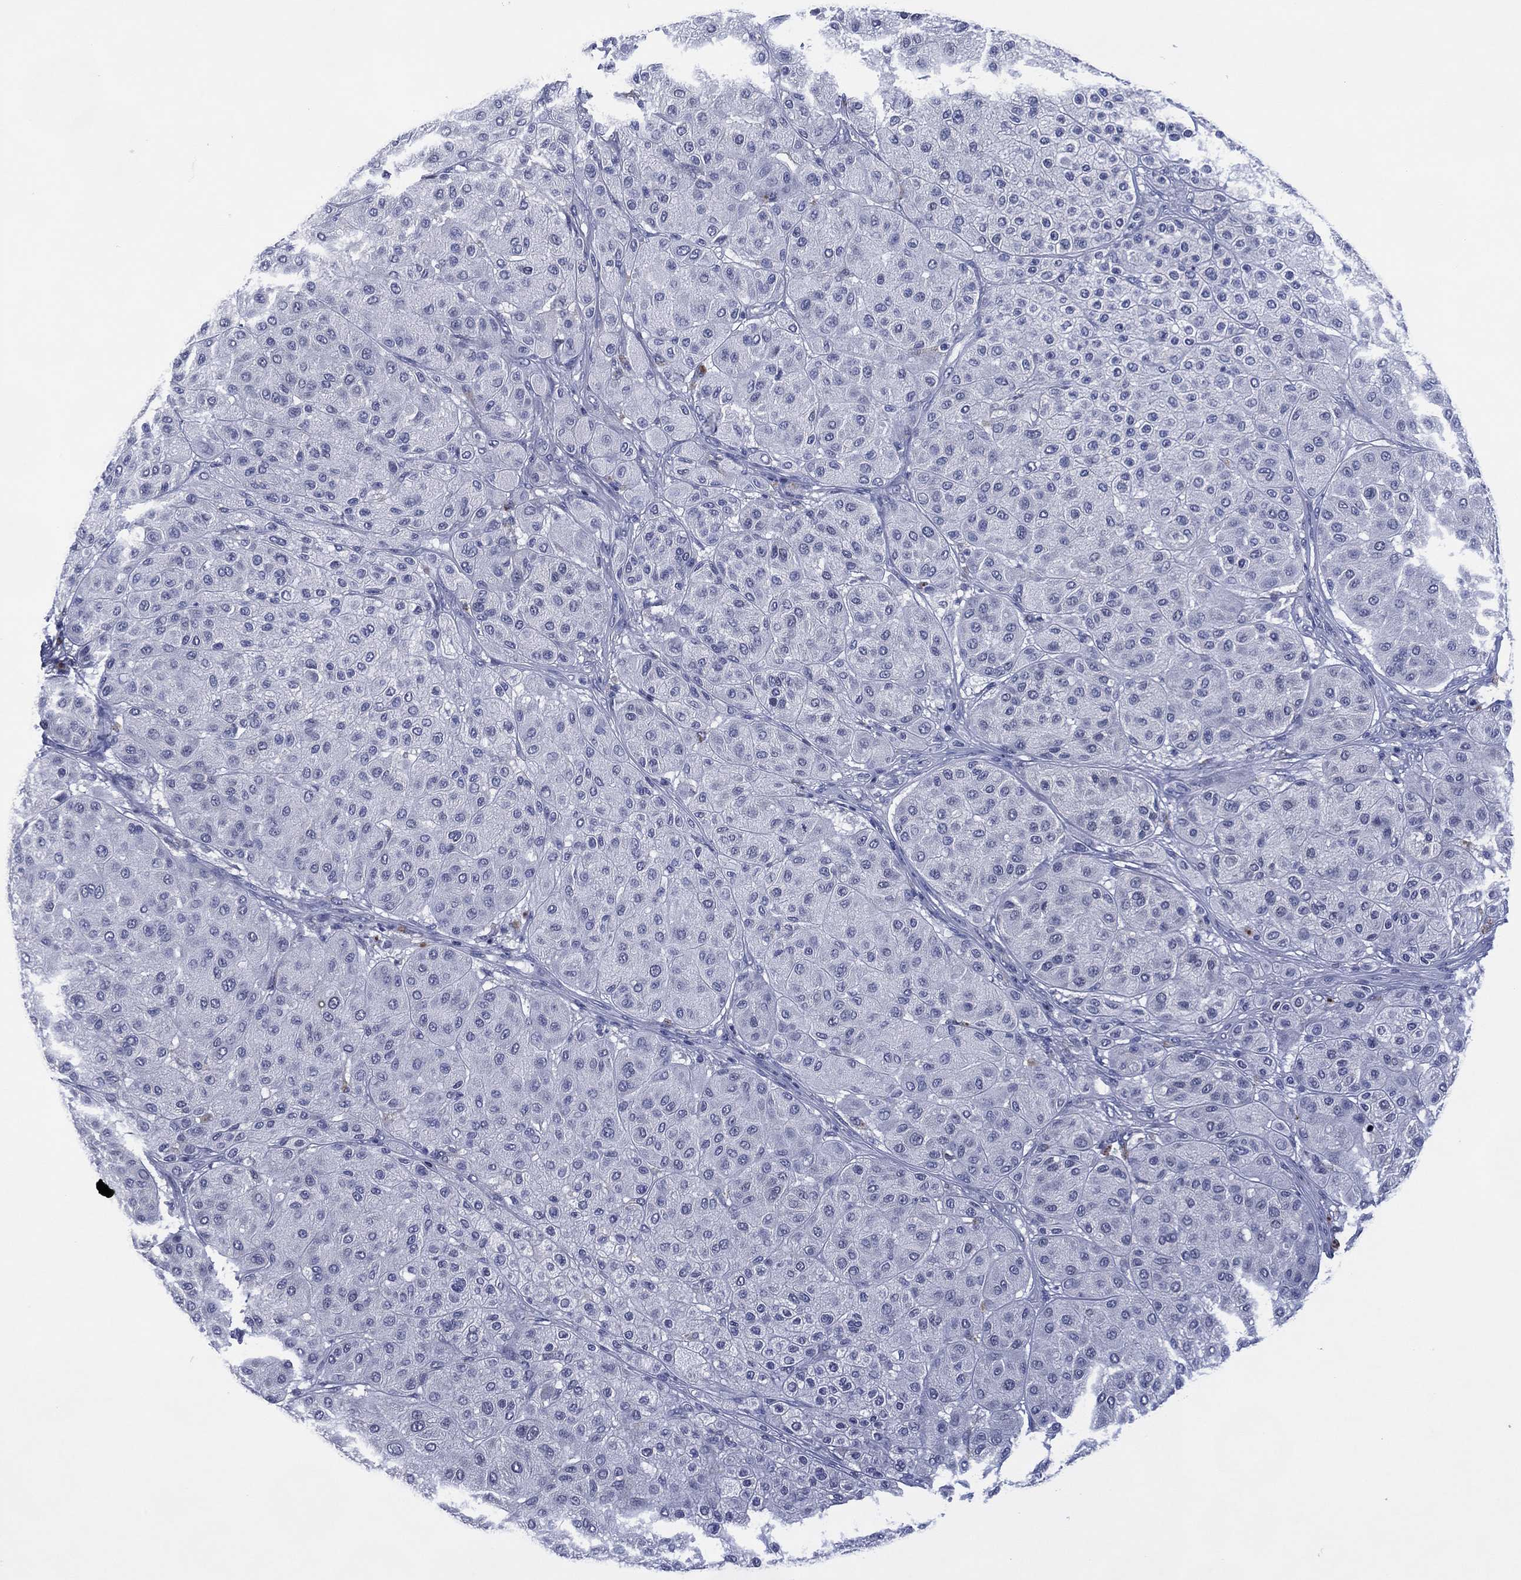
{"staining": {"intensity": "negative", "quantity": "none", "location": "none"}, "tissue": "melanoma", "cell_type": "Tumor cells", "image_type": "cancer", "snomed": [{"axis": "morphology", "description": "Malignant melanoma, Metastatic site"}, {"axis": "topography", "description": "Smooth muscle"}], "caption": "Protein analysis of melanoma exhibits no significant staining in tumor cells.", "gene": "USP26", "patient": {"sex": "male", "age": 41}}